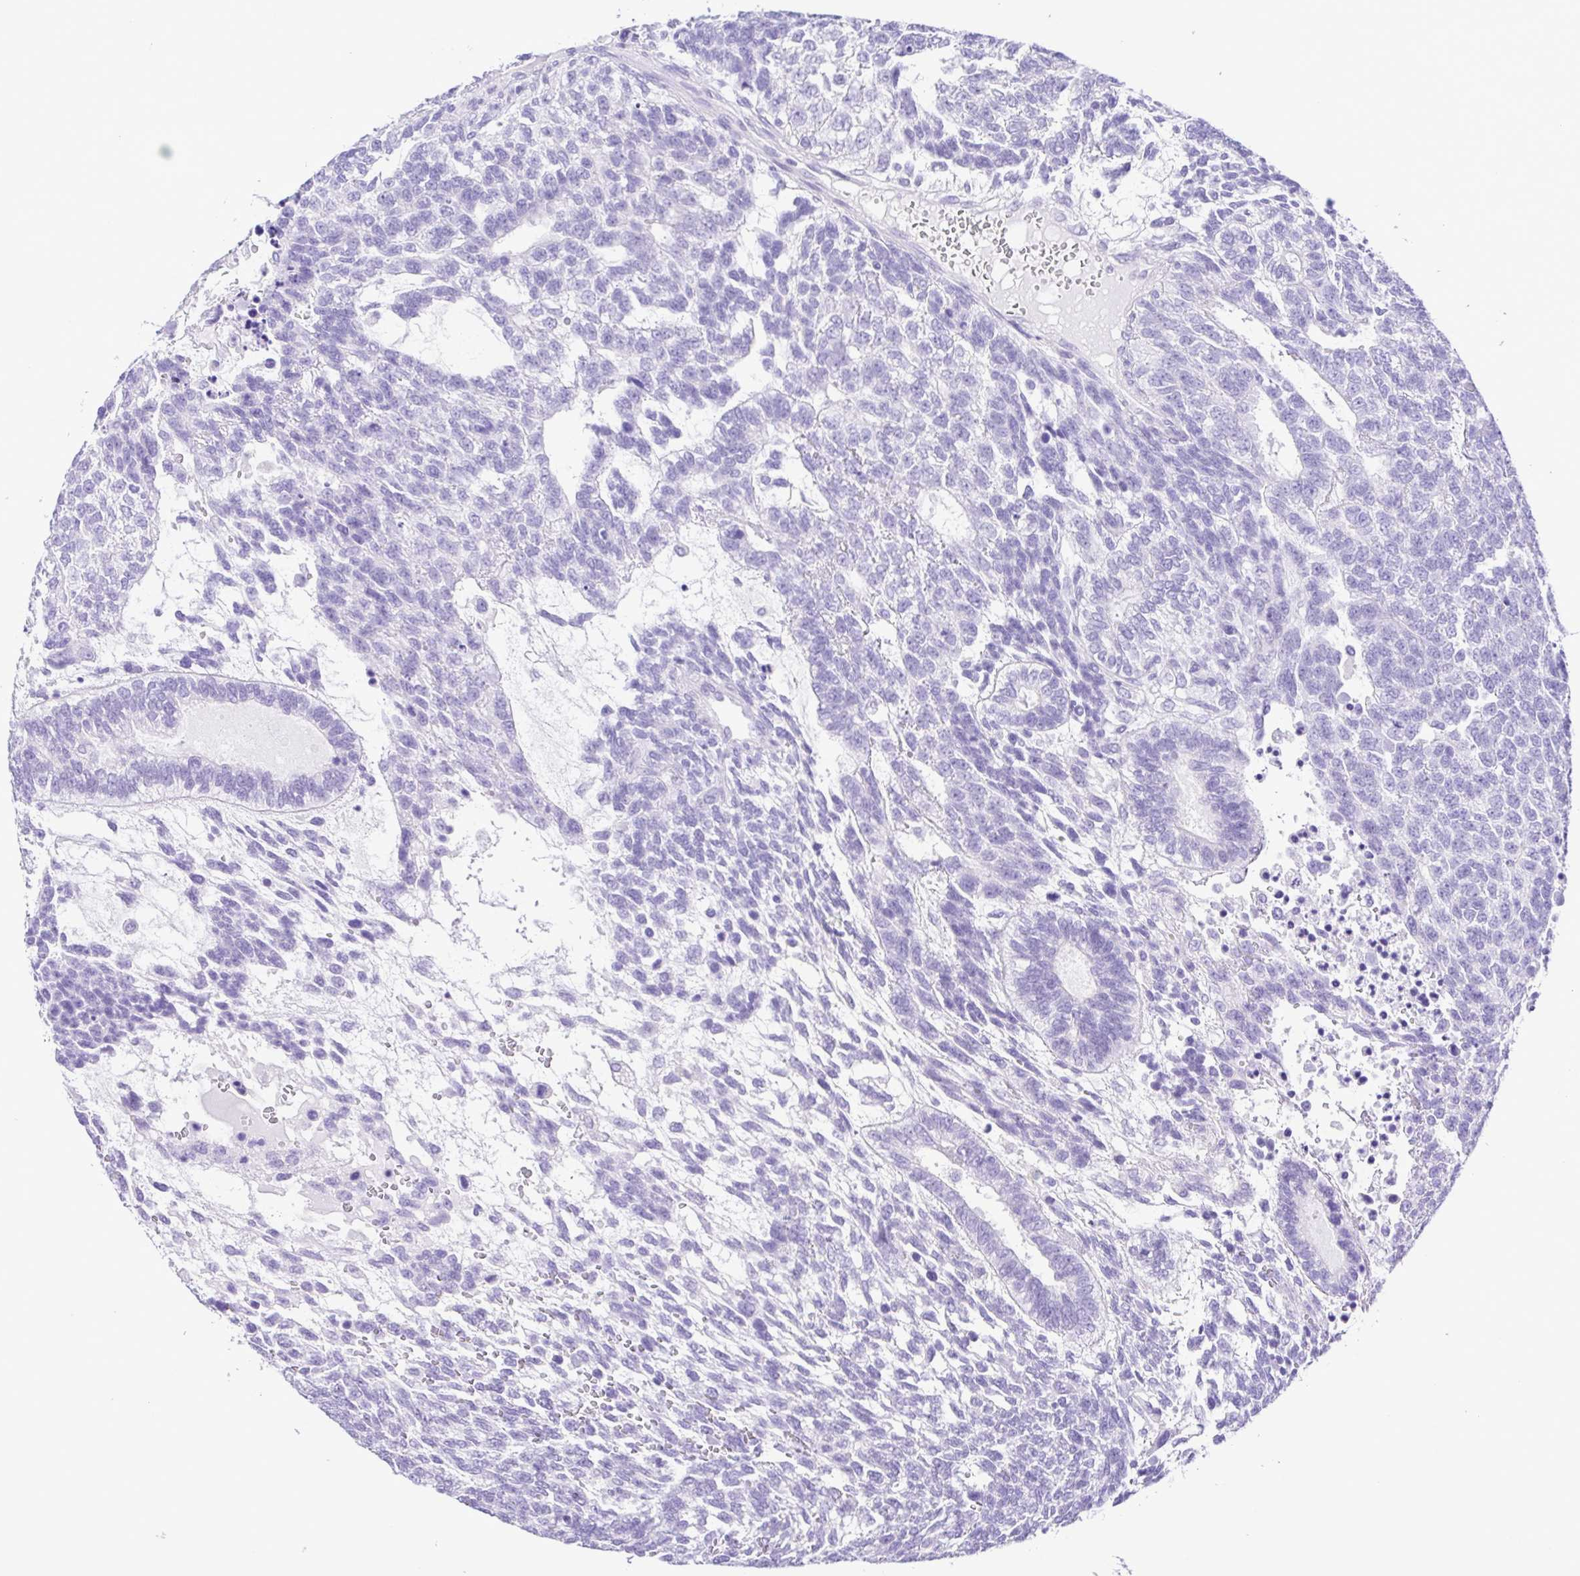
{"staining": {"intensity": "negative", "quantity": "none", "location": "none"}, "tissue": "testis cancer", "cell_type": "Tumor cells", "image_type": "cancer", "snomed": [{"axis": "morphology", "description": "Carcinoma, Embryonal, NOS"}, {"axis": "topography", "description": "Testis"}], "caption": "DAB (3,3'-diaminobenzidine) immunohistochemical staining of testis cancer (embryonal carcinoma) exhibits no significant positivity in tumor cells. (DAB IHC with hematoxylin counter stain).", "gene": "CASP14", "patient": {"sex": "male", "age": 23}}